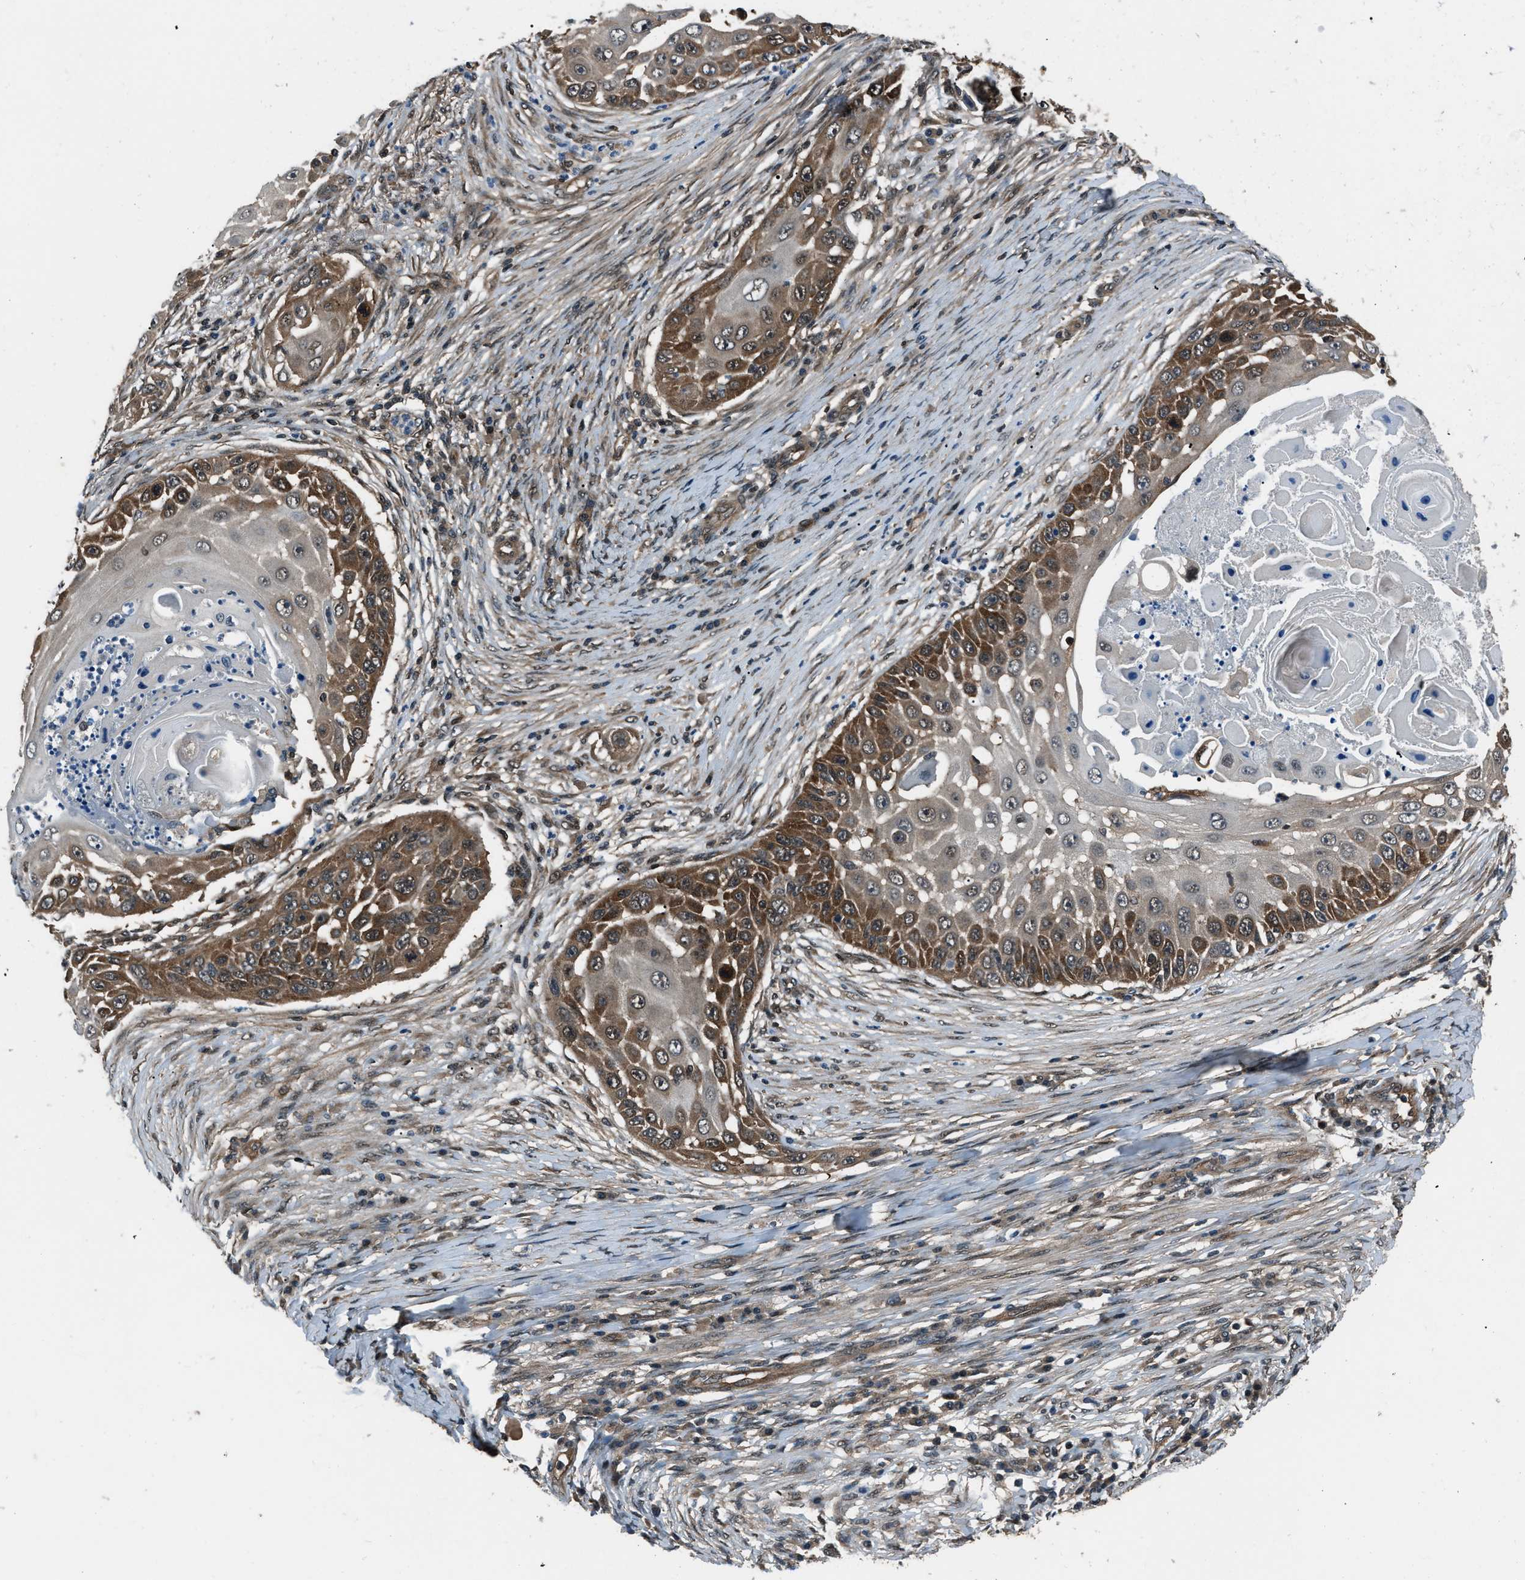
{"staining": {"intensity": "moderate", "quantity": ">75%", "location": "cytoplasmic/membranous,nuclear"}, "tissue": "skin cancer", "cell_type": "Tumor cells", "image_type": "cancer", "snomed": [{"axis": "morphology", "description": "Squamous cell carcinoma, NOS"}, {"axis": "topography", "description": "Skin"}], "caption": "Skin cancer (squamous cell carcinoma) tissue shows moderate cytoplasmic/membranous and nuclear positivity in approximately >75% of tumor cells", "gene": "NUDCD3", "patient": {"sex": "female", "age": 44}}